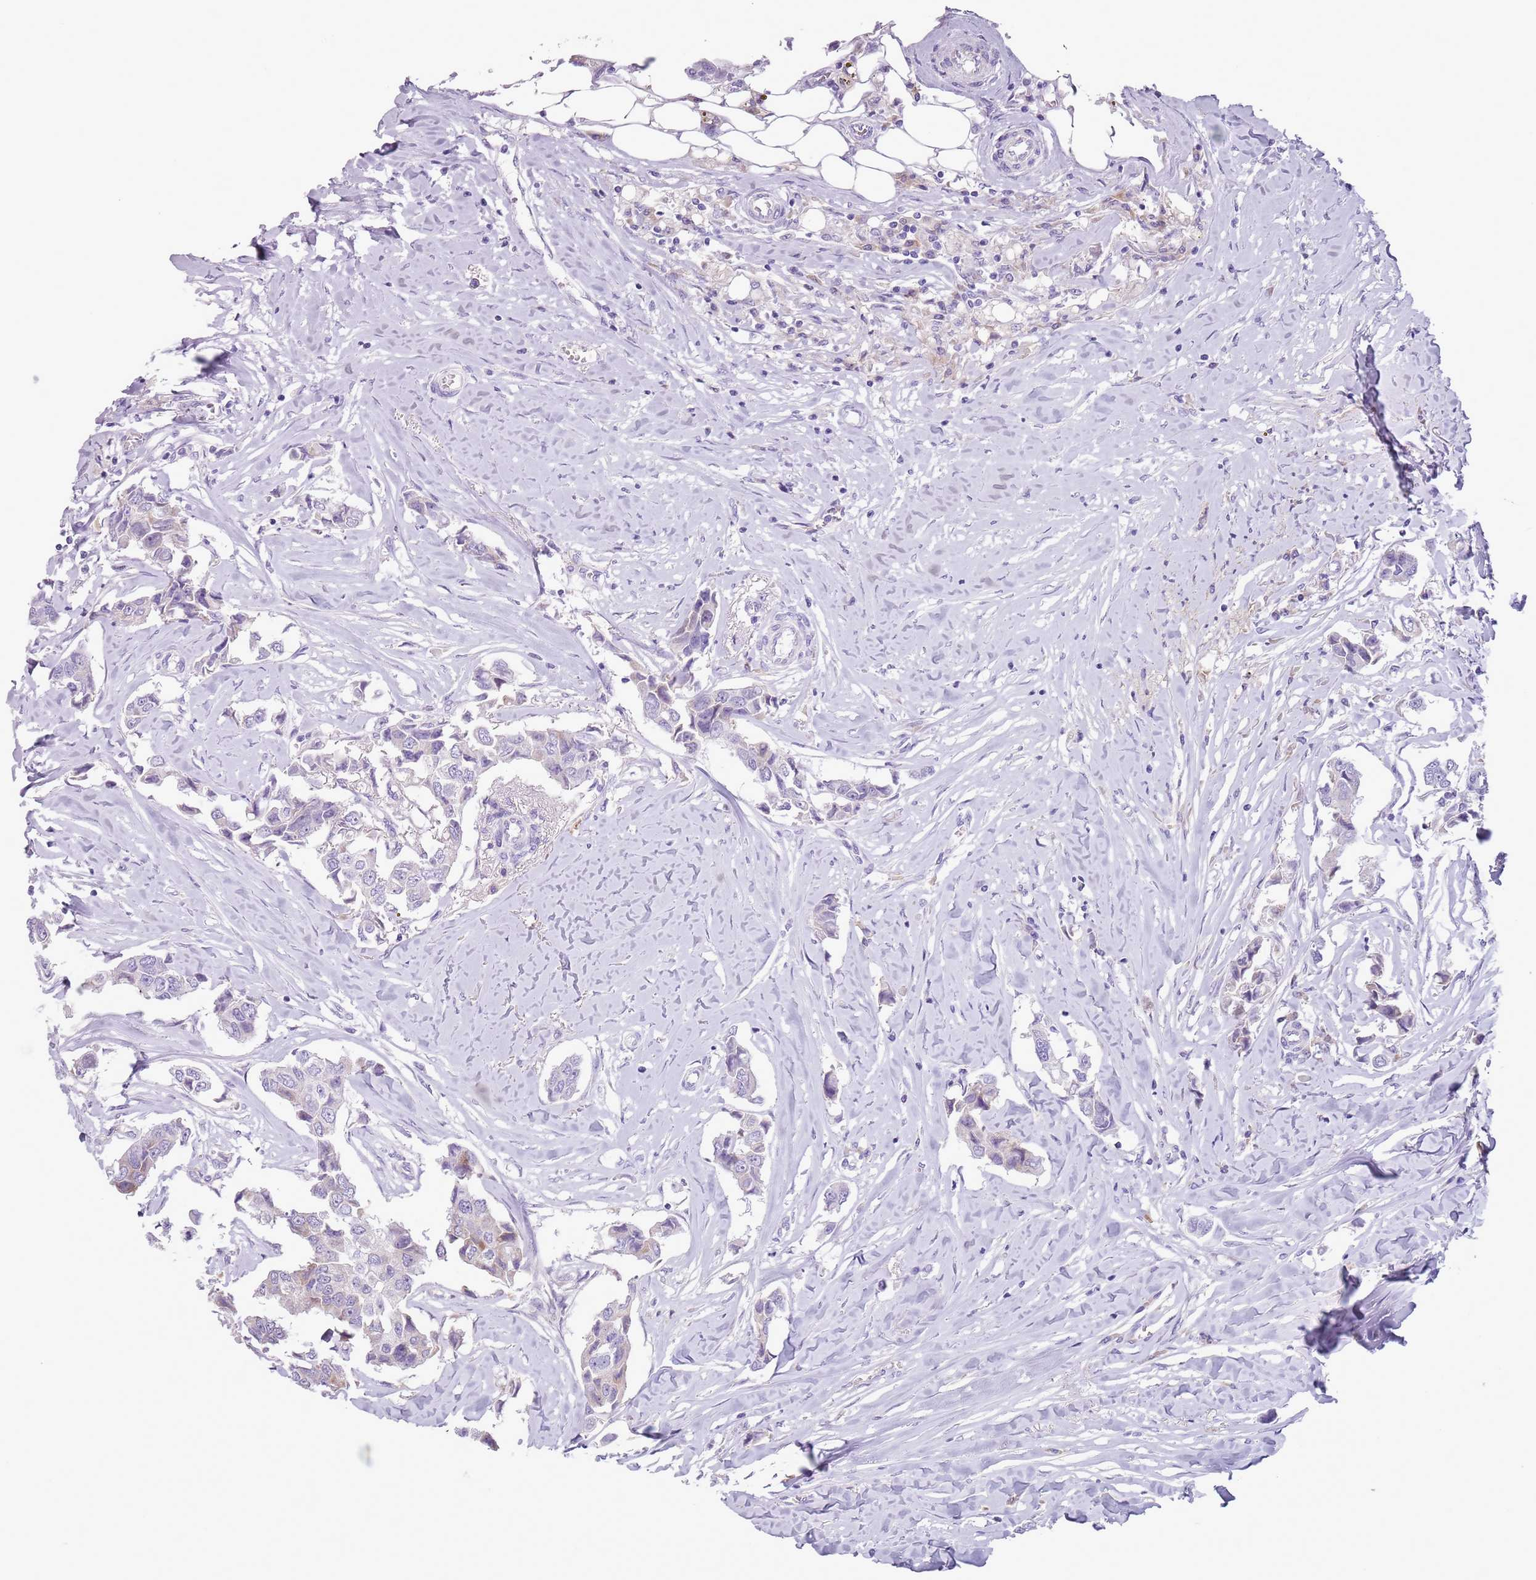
{"staining": {"intensity": "negative", "quantity": "none", "location": "none"}, "tissue": "breast cancer", "cell_type": "Tumor cells", "image_type": "cancer", "snomed": [{"axis": "morphology", "description": "Duct carcinoma"}, {"axis": "topography", "description": "Breast"}], "caption": "Tumor cells are negative for protein expression in human breast intraductal carcinoma.", "gene": "HYOU1", "patient": {"sex": "female", "age": 80}}